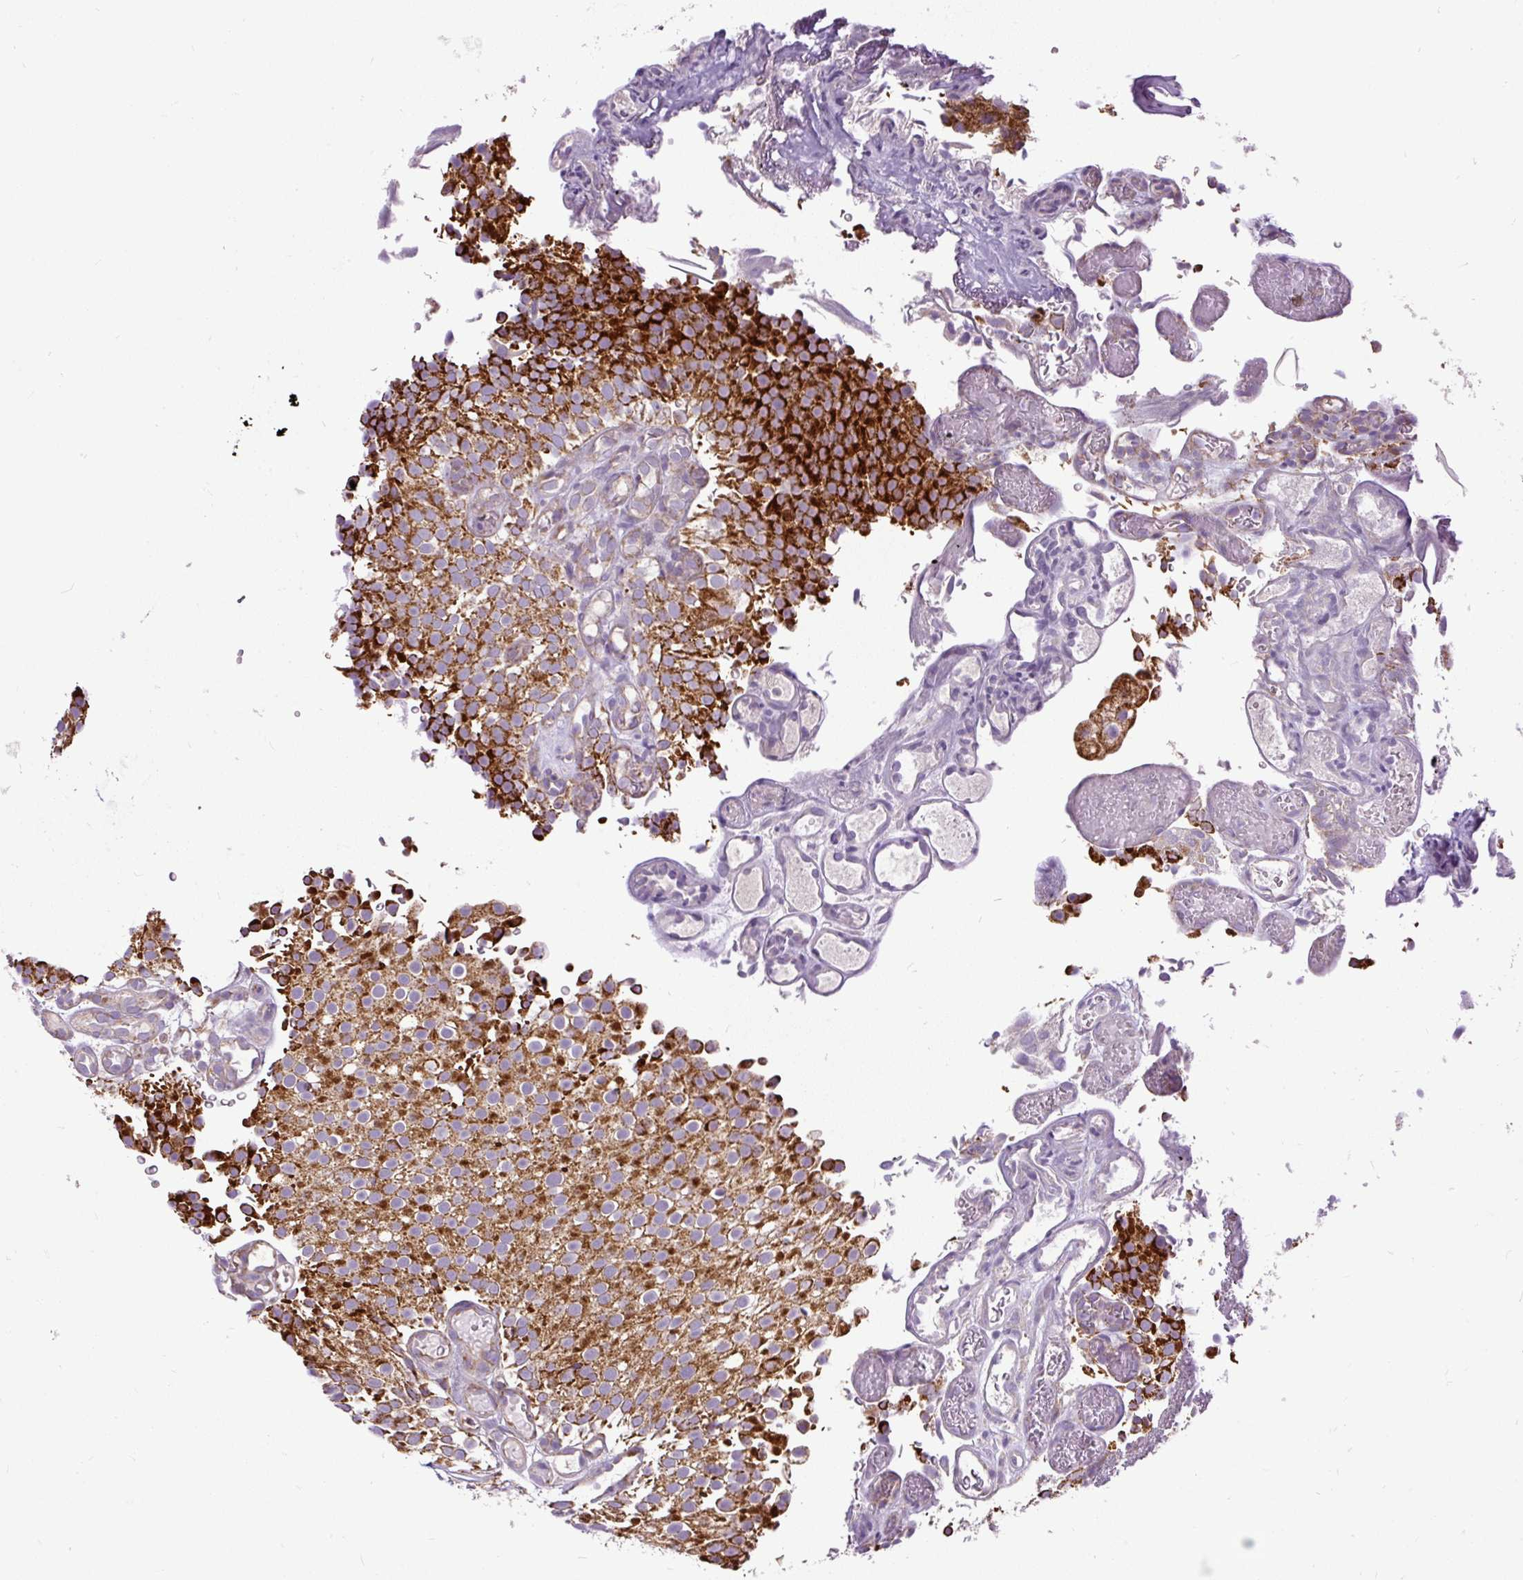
{"staining": {"intensity": "strong", "quantity": ">75%", "location": "cytoplasmic/membranous"}, "tissue": "urothelial cancer", "cell_type": "Tumor cells", "image_type": "cancer", "snomed": [{"axis": "morphology", "description": "Urothelial carcinoma, Low grade"}, {"axis": "topography", "description": "Urinary bladder"}], "caption": "Protein expression analysis of human urothelial cancer reveals strong cytoplasmic/membranous positivity in about >75% of tumor cells.", "gene": "TM2D3", "patient": {"sex": "male", "age": 78}}